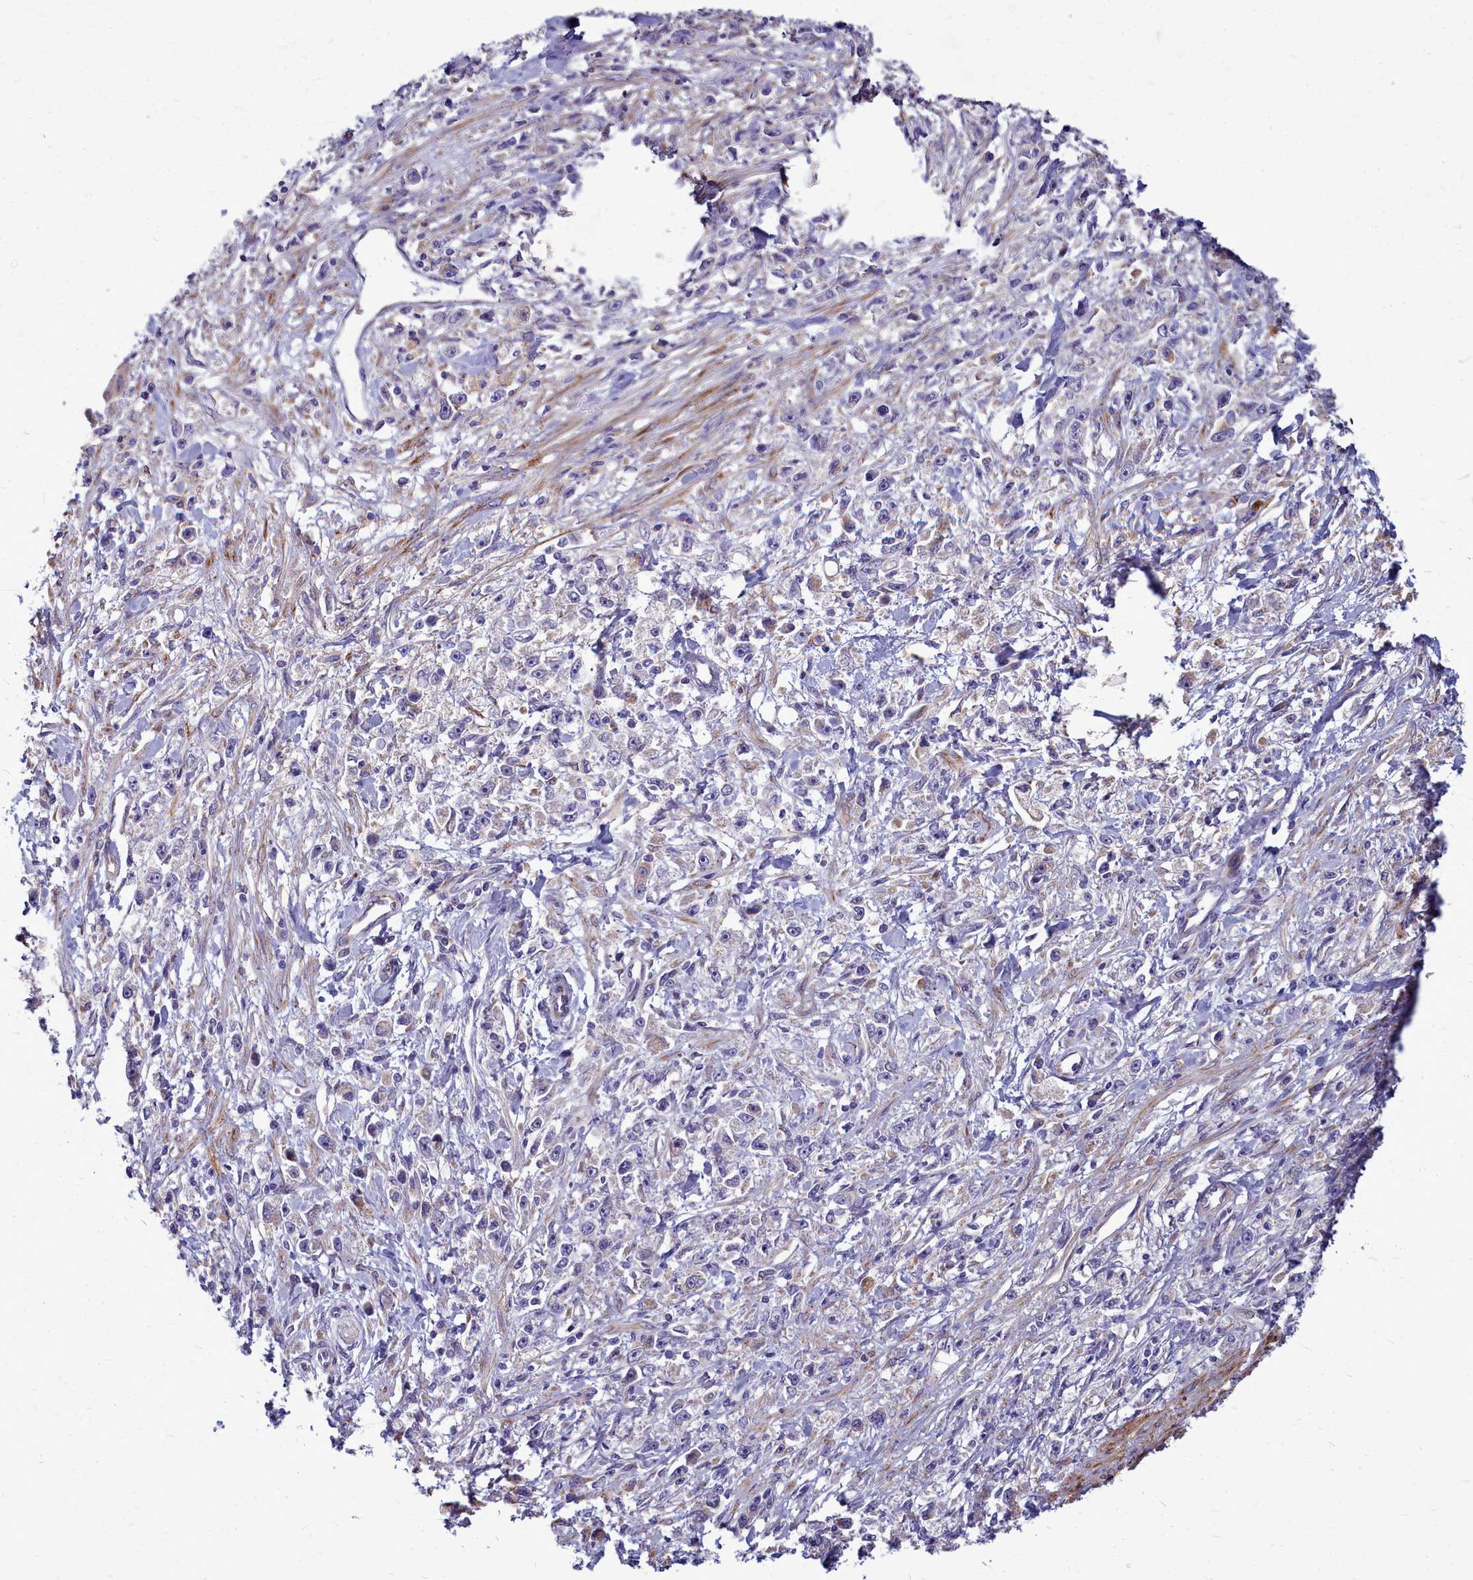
{"staining": {"intensity": "negative", "quantity": "none", "location": "none"}, "tissue": "stomach cancer", "cell_type": "Tumor cells", "image_type": "cancer", "snomed": [{"axis": "morphology", "description": "Adenocarcinoma, NOS"}, {"axis": "topography", "description": "Stomach"}], "caption": "This is an IHC micrograph of human stomach adenocarcinoma. There is no expression in tumor cells.", "gene": "SMPD4", "patient": {"sex": "female", "age": 59}}